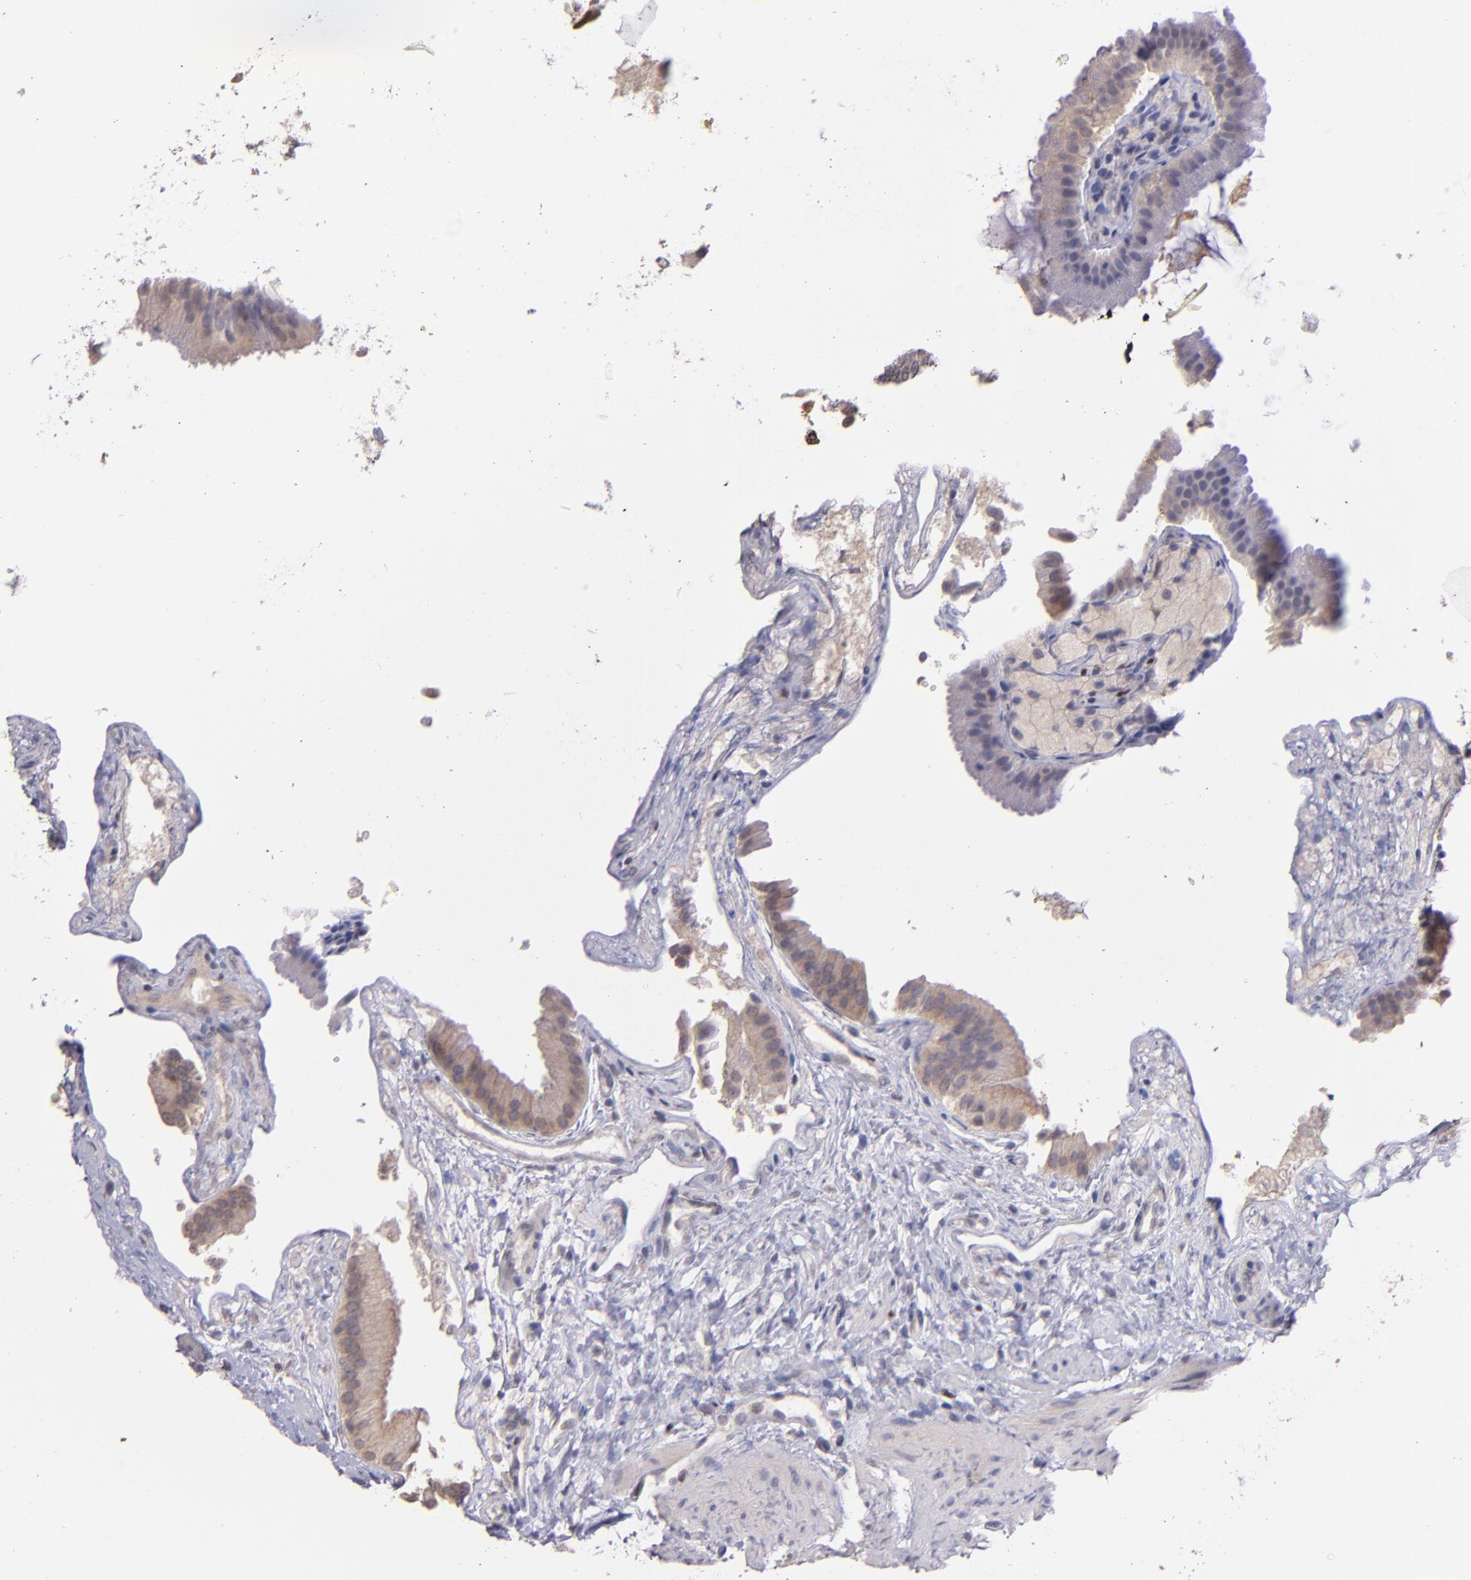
{"staining": {"intensity": "weak", "quantity": ">75%", "location": "cytoplasmic/membranous"}, "tissue": "gallbladder", "cell_type": "Glandular cells", "image_type": "normal", "snomed": [{"axis": "morphology", "description": "Normal tissue, NOS"}, {"axis": "topography", "description": "Gallbladder"}], "caption": "Gallbladder stained with DAB immunohistochemistry demonstrates low levels of weak cytoplasmic/membranous staining in about >75% of glandular cells.", "gene": "NUP62CL", "patient": {"sex": "female", "age": 24}}